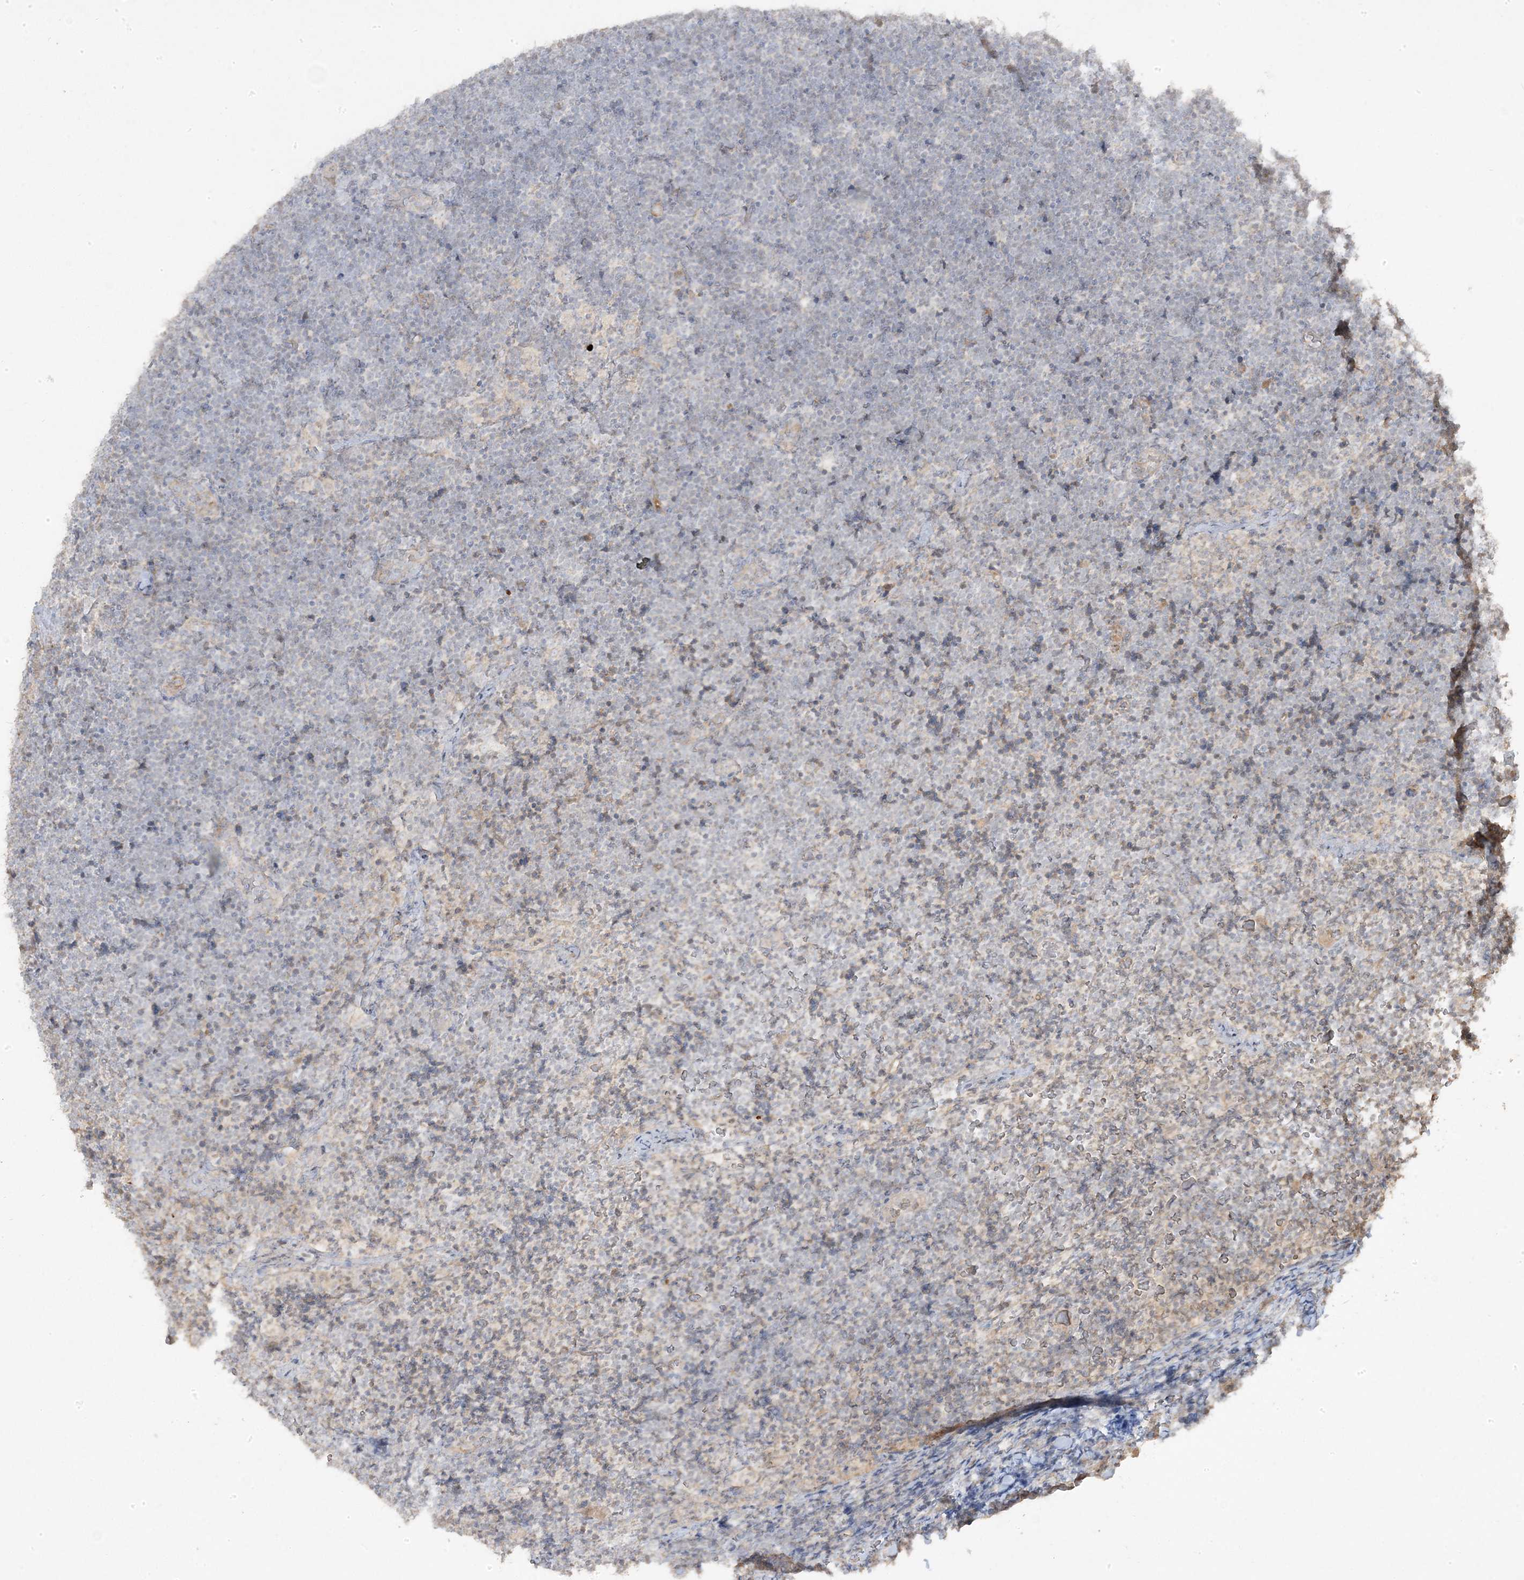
{"staining": {"intensity": "negative", "quantity": "none", "location": "none"}, "tissue": "lymphoma", "cell_type": "Tumor cells", "image_type": "cancer", "snomed": [{"axis": "morphology", "description": "Malignant lymphoma, non-Hodgkin's type, High grade"}, {"axis": "topography", "description": "Lymph node"}], "caption": "Lymphoma was stained to show a protein in brown. There is no significant positivity in tumor cells. (DAB IHC visualized using brightfield microscopy, high magnification).", "gene": "RGL4", "patient": {"sex": "male", "age": 13}}